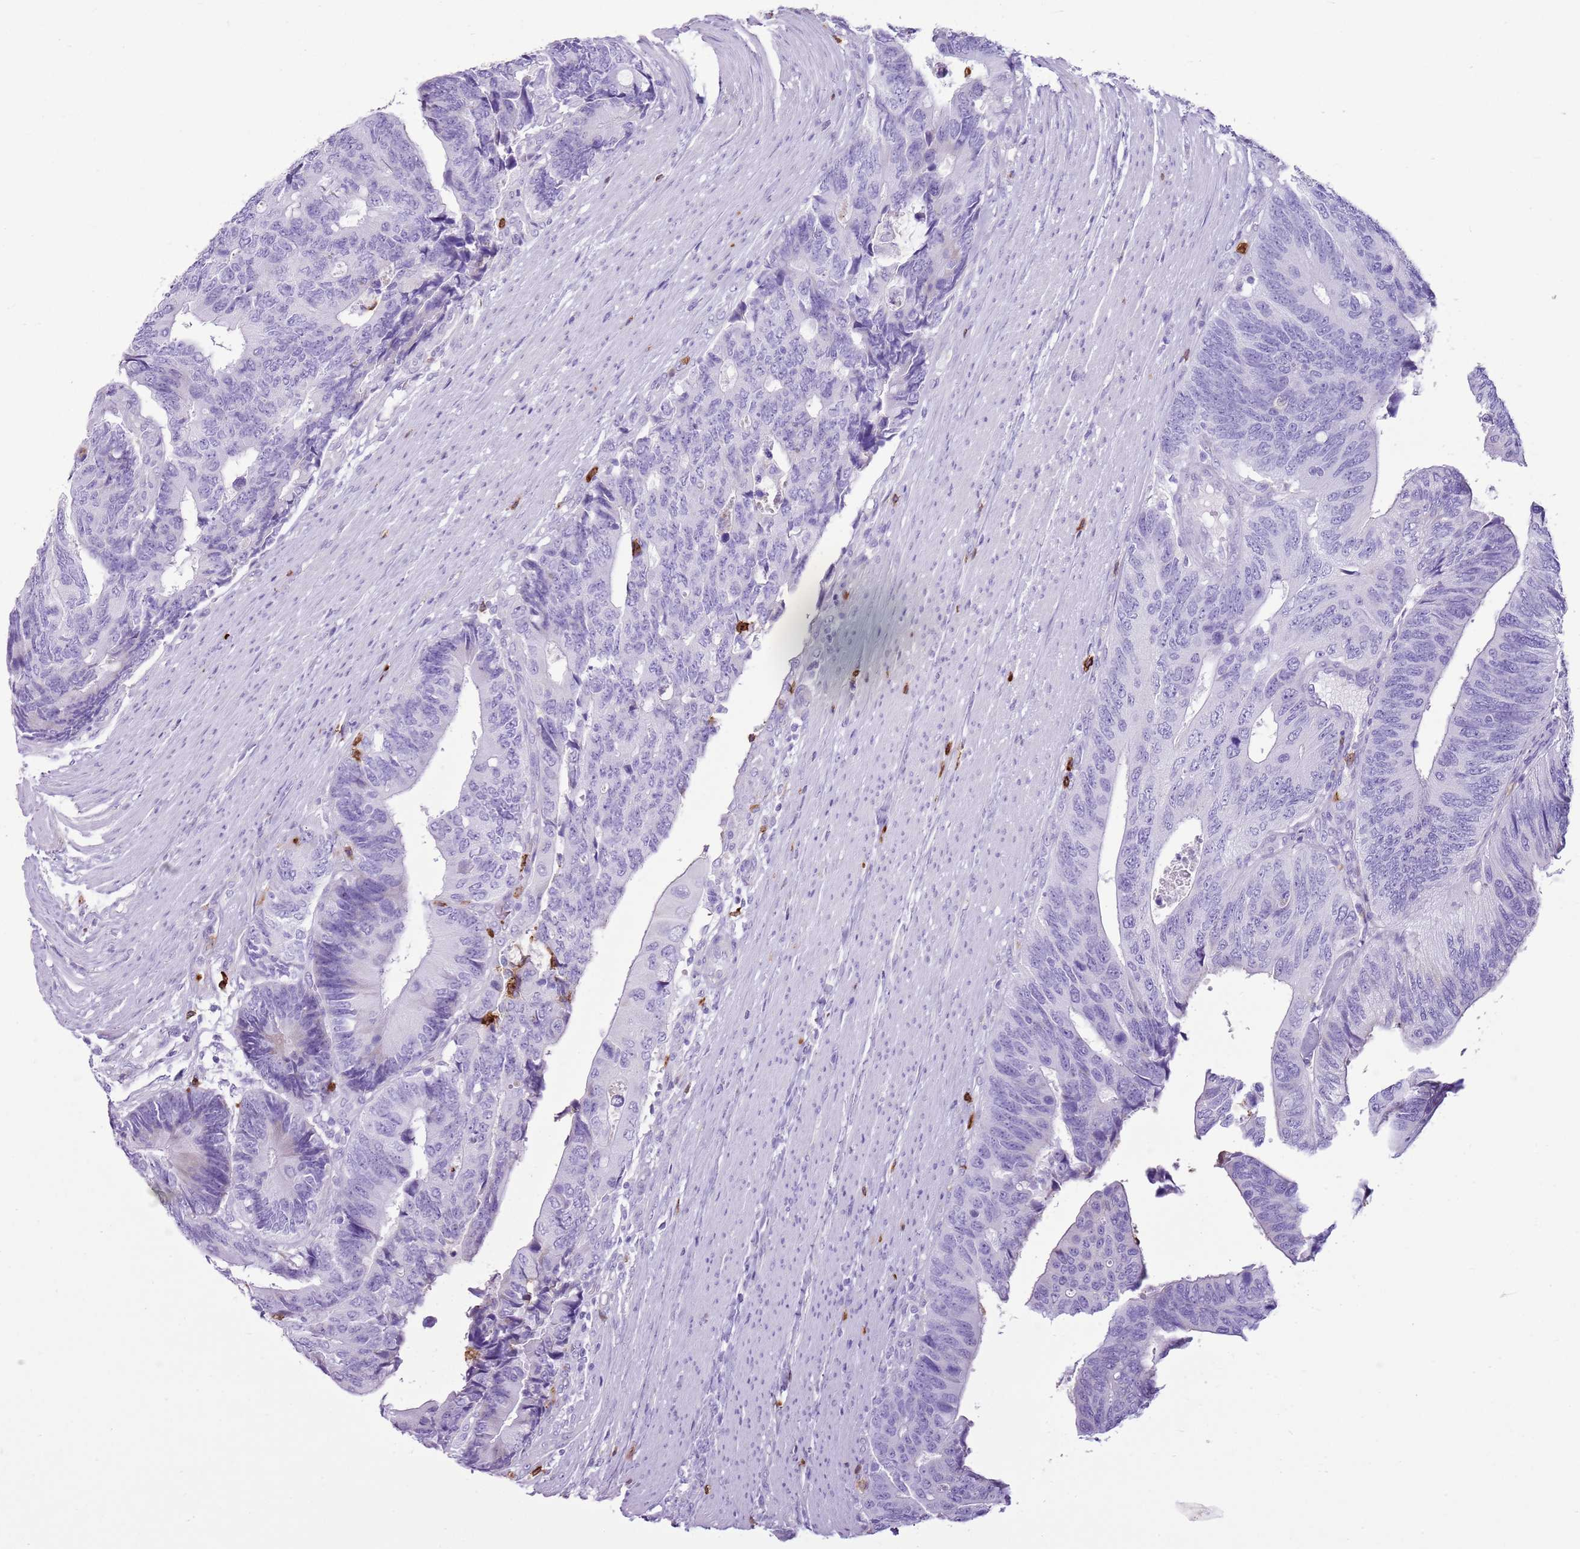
{"staining": {"intensity": "negative", "quantity": "none", "location": "none"}, "tissue": "colorectal cancer", "cell_type": "Tumor cells", "image_type": "cancer", "snomed": [{"axis": "morphology", "description": "Adenocarcinoma, NOS"}, {"axis": "topography", "description": "Colon"}], "caption": "This photomicrograph is of colorectal cancer stained with IHC to label a protein in brown with the nuclei are counter-stained blue. There is no positivity in tumor cells. (DAB immunohistochemistry (IHC) visualized using brightfield microscopy, high magnification).", "gene": "CD177", "patient": {"sex": "male", "age": 87}}